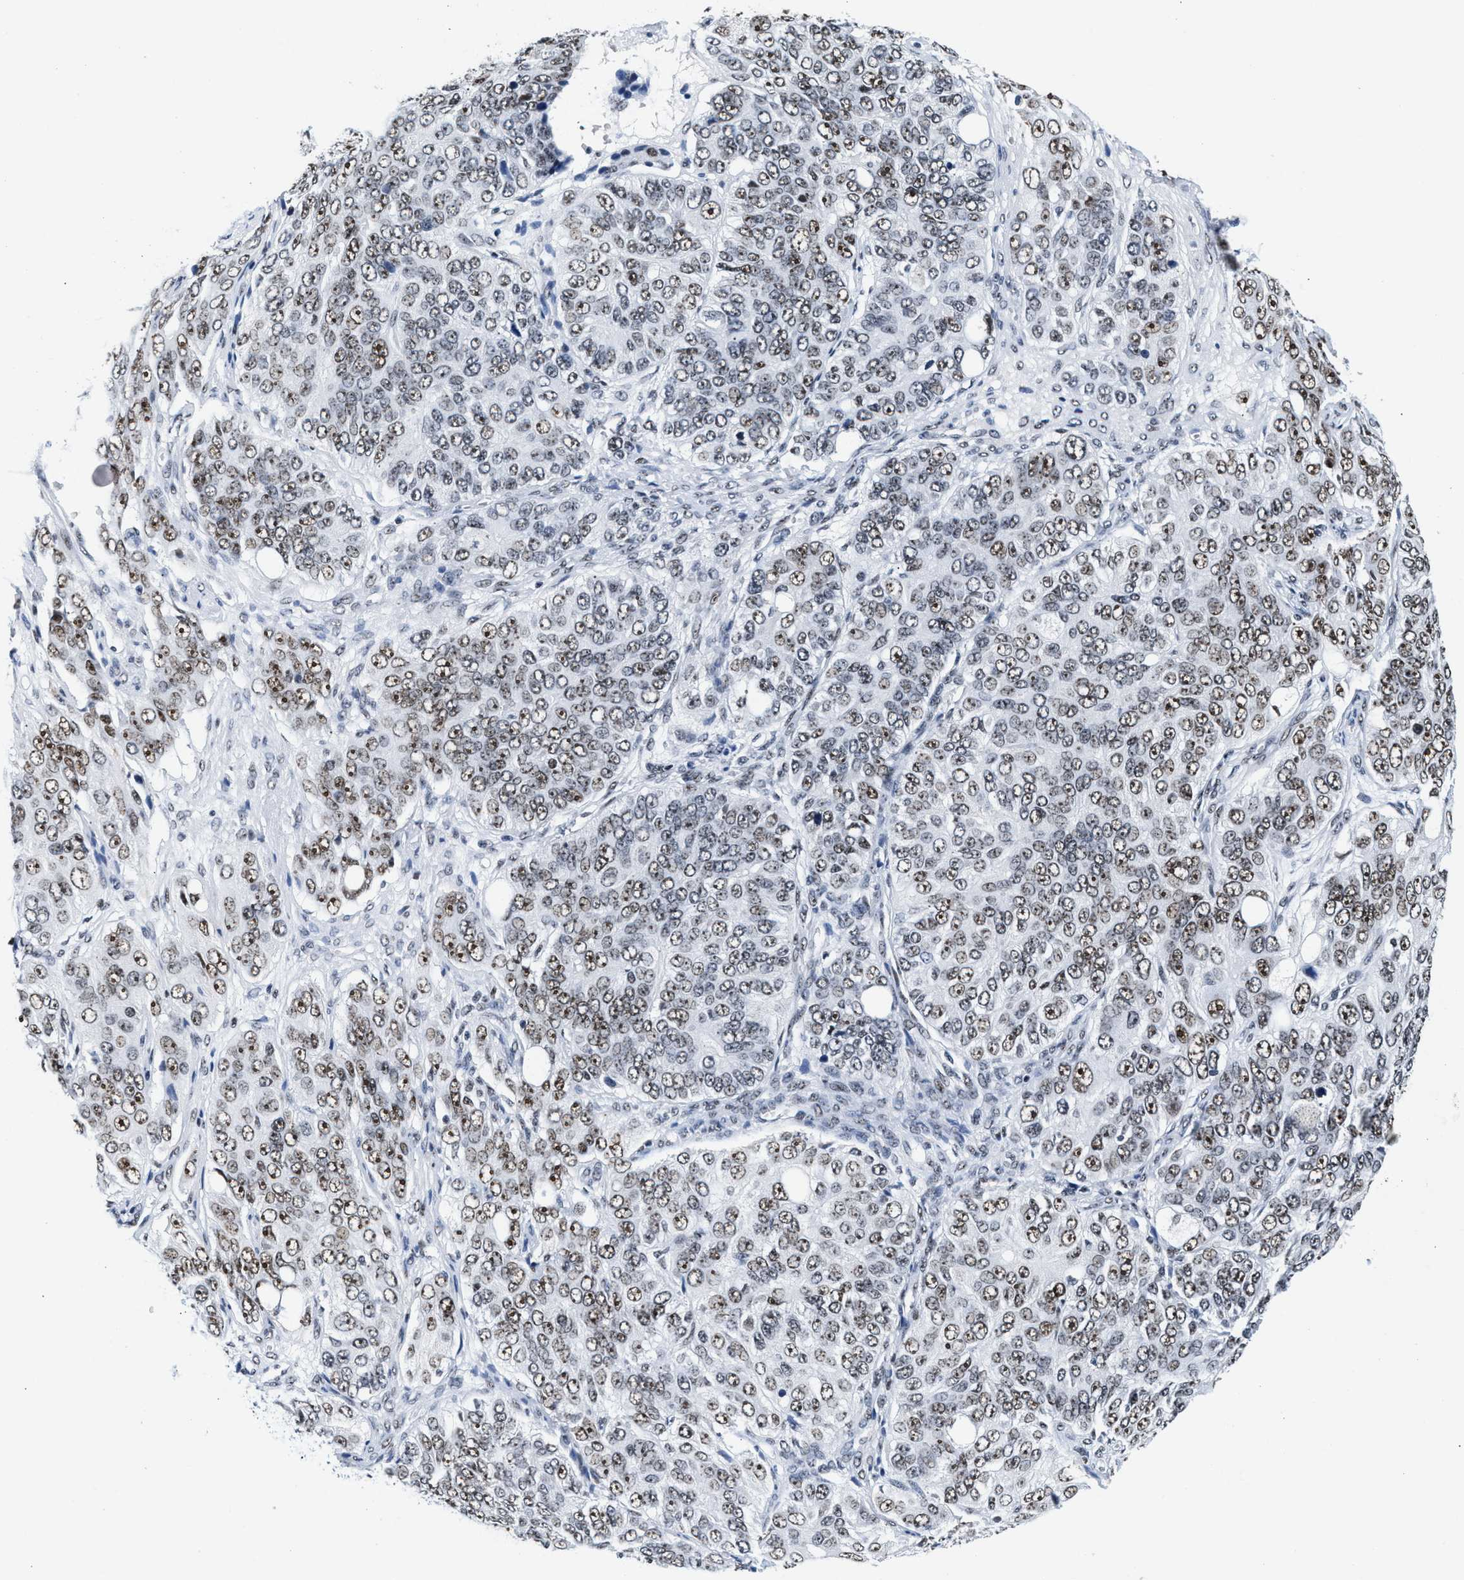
{"staining": {"intensity": "moderate", "quantity": ">75%", "location": "nuclear"}, "tissue": "ovarian cancer", "cell_type": "Tumor cells", "image_type": "cancer", "snomed": [{"axis": "morphology", "description": "Carcinoma, endometroid"}, {"axis": "topography", "description": "Ovary"}], "caption": "Immunohistochemical staining of ovarian endometroid carcinoma shows moderate nuclear protein staining in about >75% of tumor cells.", "gene": "RAD50", "patient": {"sex": "female", "age": 51}}